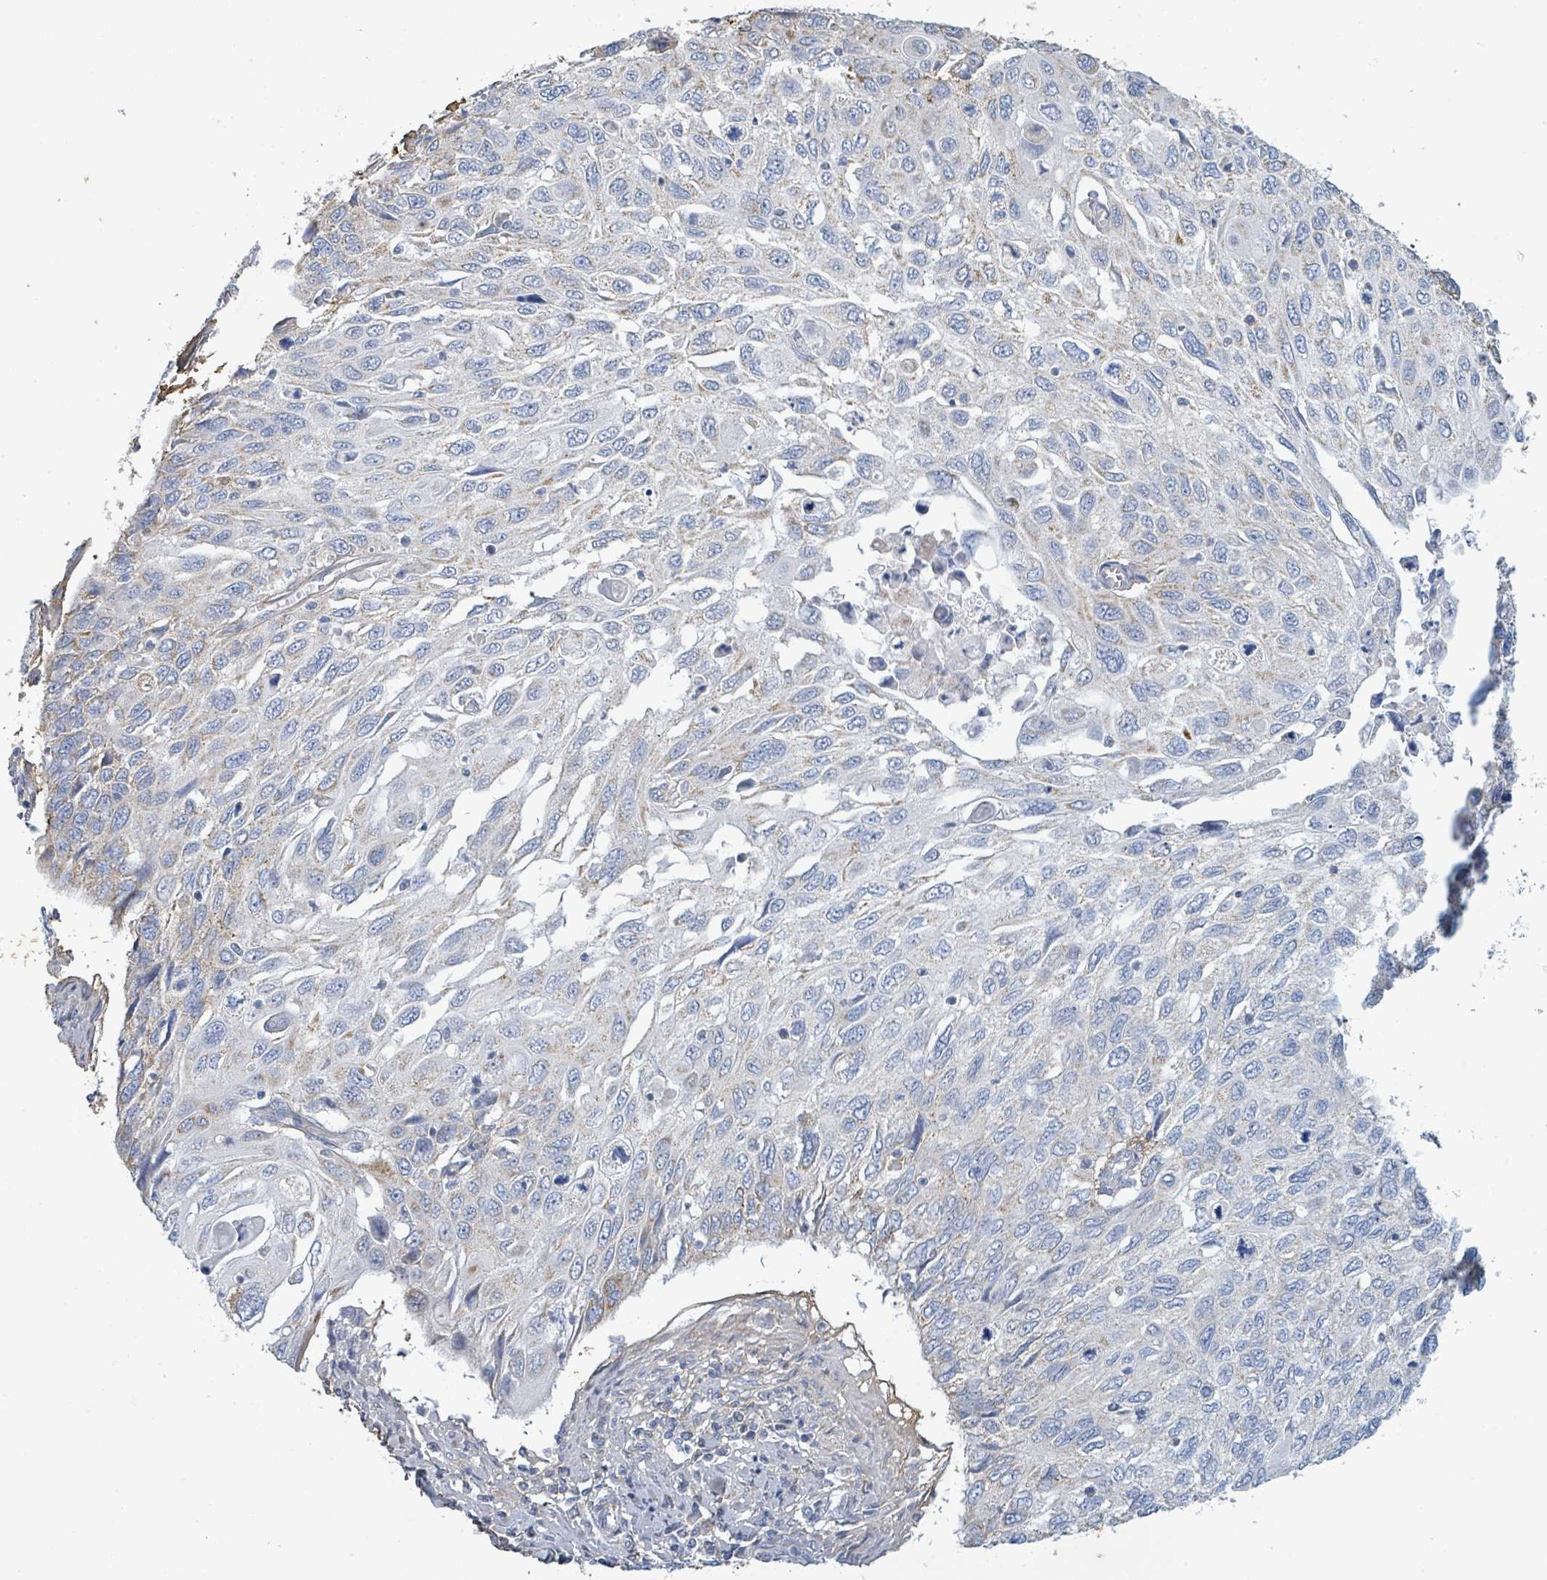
{"staining": {"intensity": "negative", "quantity": "none", "location": "none"}, "tissue": "cervical cancer", "cell_type": "Tumor cells", "image_type": "cancer", "snomed": [{"axis": "morphology", "description": "Squamous cell carcinoma, NOS"}, {"axis": "topography", "description": "Cervix"}], "caption": "This is a photomicrograph of immunohistochemistry staining of cervical cancer, which shows no staining in tumor cells. (DAB immunohistochemistry visualized using brightfield microscopy, high magnification).", "gene": "ALG12", "patient": {"sex": "female", "age": 70}}